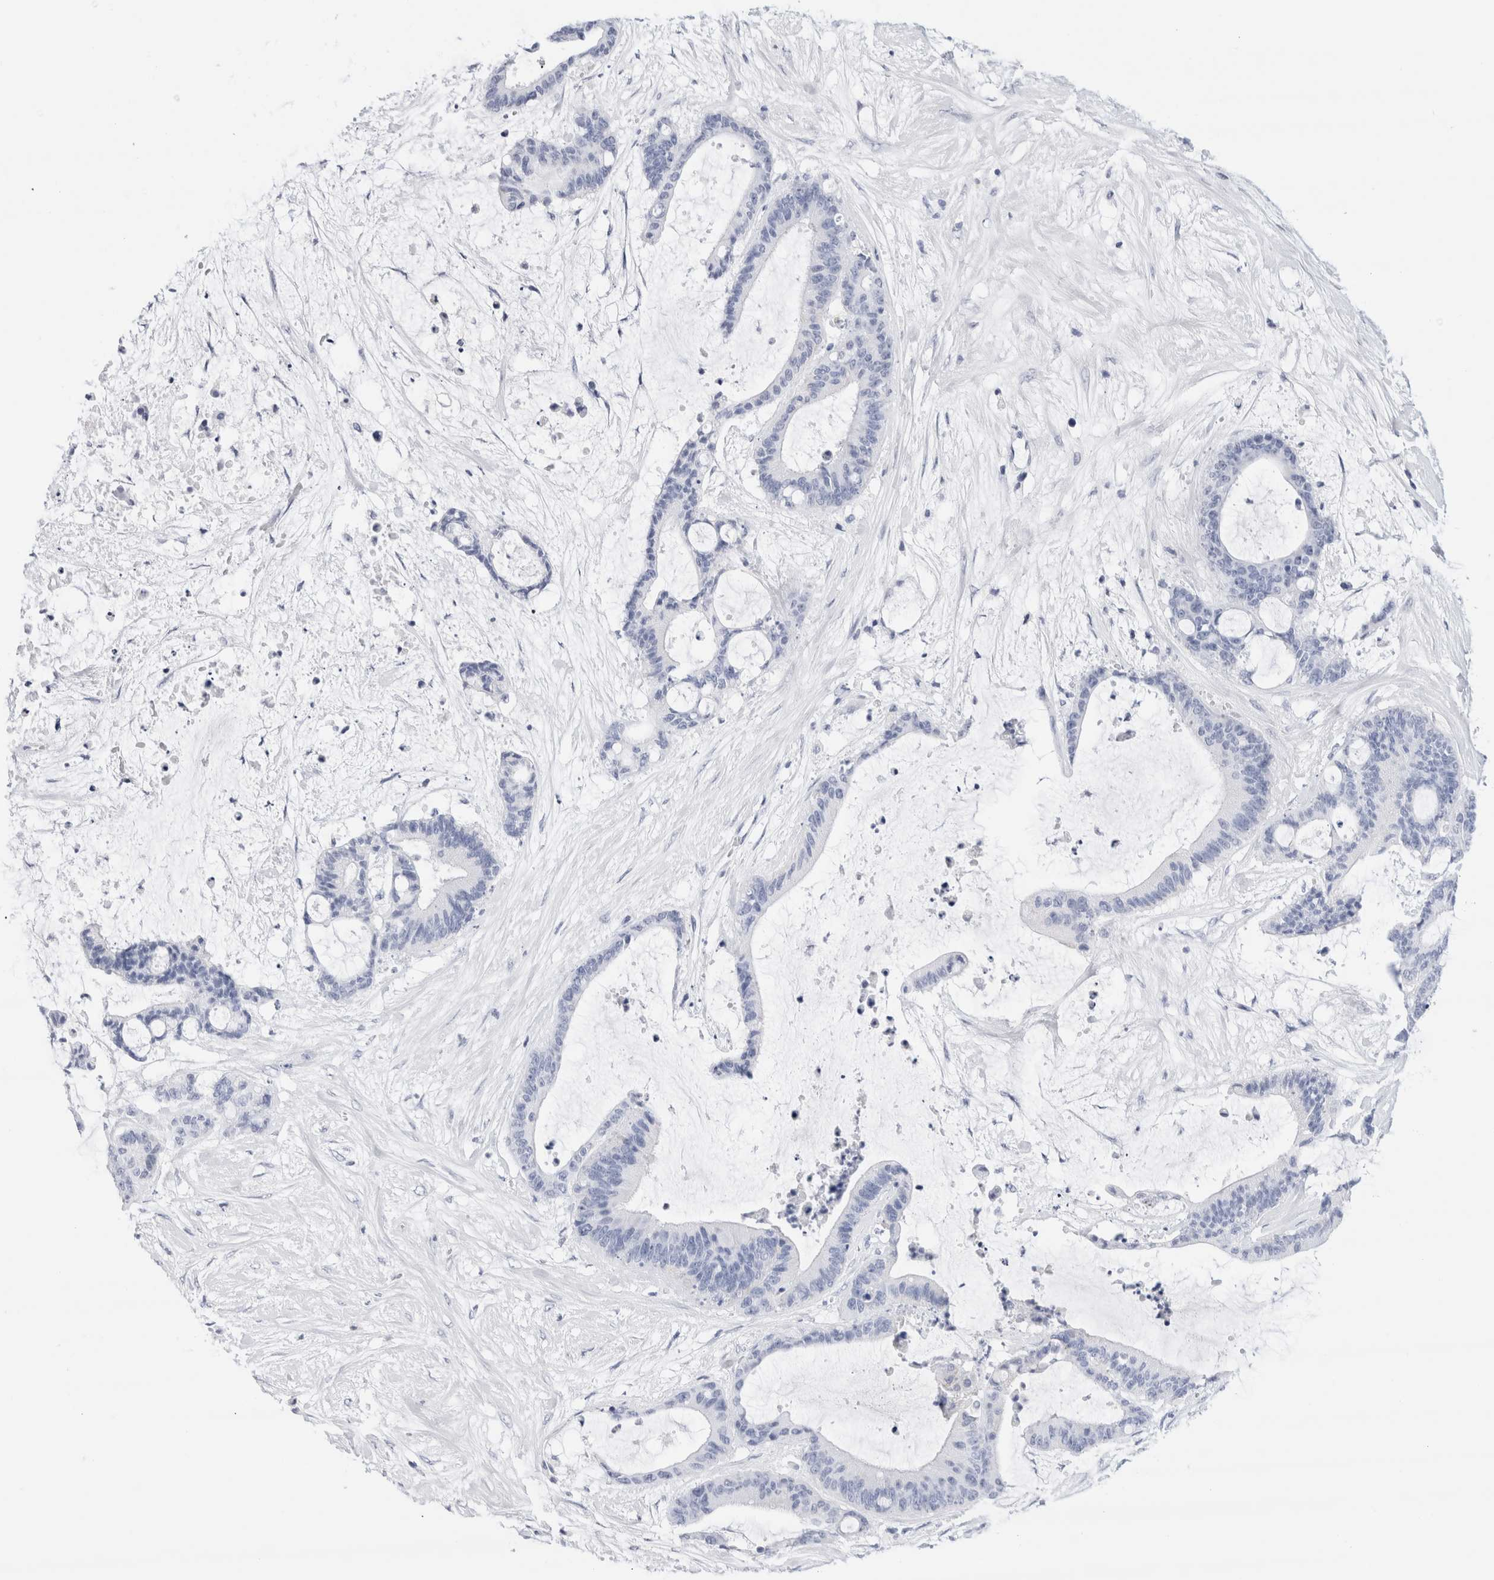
{"staining": {"intensity": "negative", "quantity": "none", "location": "none"}, "tissue": "liver cancer", "cell_type": "Tumor cells", "image_type": "cancer", "snomed": [{"axis": "morphology", "description": "Cholangiocarcinoma"}, {"axis": "topography", "description": "Liver"}], "caption": "This micrograph is of cholangiocarcinoma (liver) stained with immunohistochemistry to label a protein in brown with the nuclei are counter-stained blue. There is no positivity in tumor cells. (DAB immunohistochemistry (IHC), high magnification).", "gene": "ECHDC2", "patient": {"sex": "female", "age": 73}}